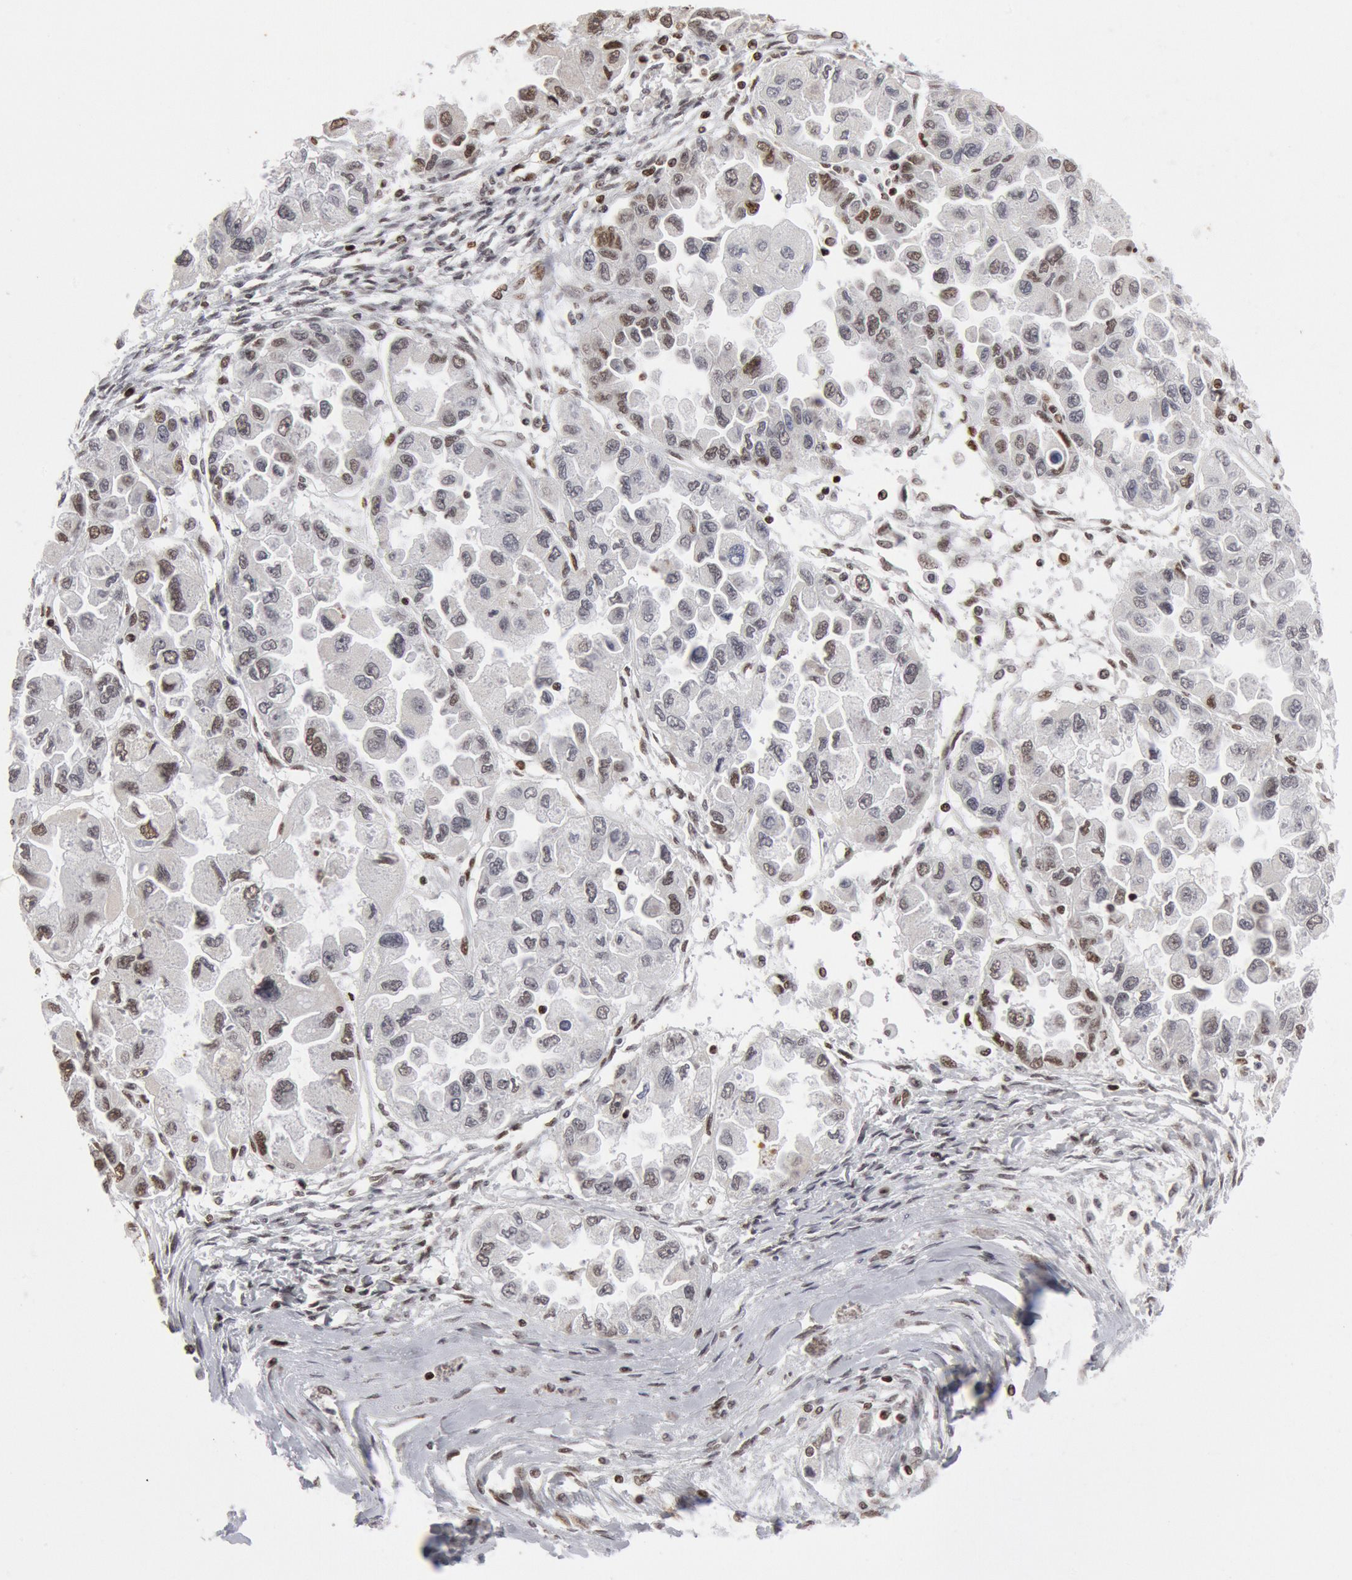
{"staining": {"intensity": "moderate", "quantity": "<25%", "location": "nuclear"}, "tissue": "ovarian cancer", "cell_type": "Tumor cells", "image_type": "cancer", "snomed": [{"axis": "morphology", "description": "Cystadenocarcinoma, serous, NOS"}, {"axis": "topography", "description": "Ovary"}], "caption": "Tumor cells reveal low levels of moderate nuclear positivity in approximately <25% of cells in ovarian serous cystadenocarcinoma. (DAB IHC, brown staining for protein, blue staining for nuclei).", "gene": "SUB1", "patient": {"sex": "female", "age": 84}}